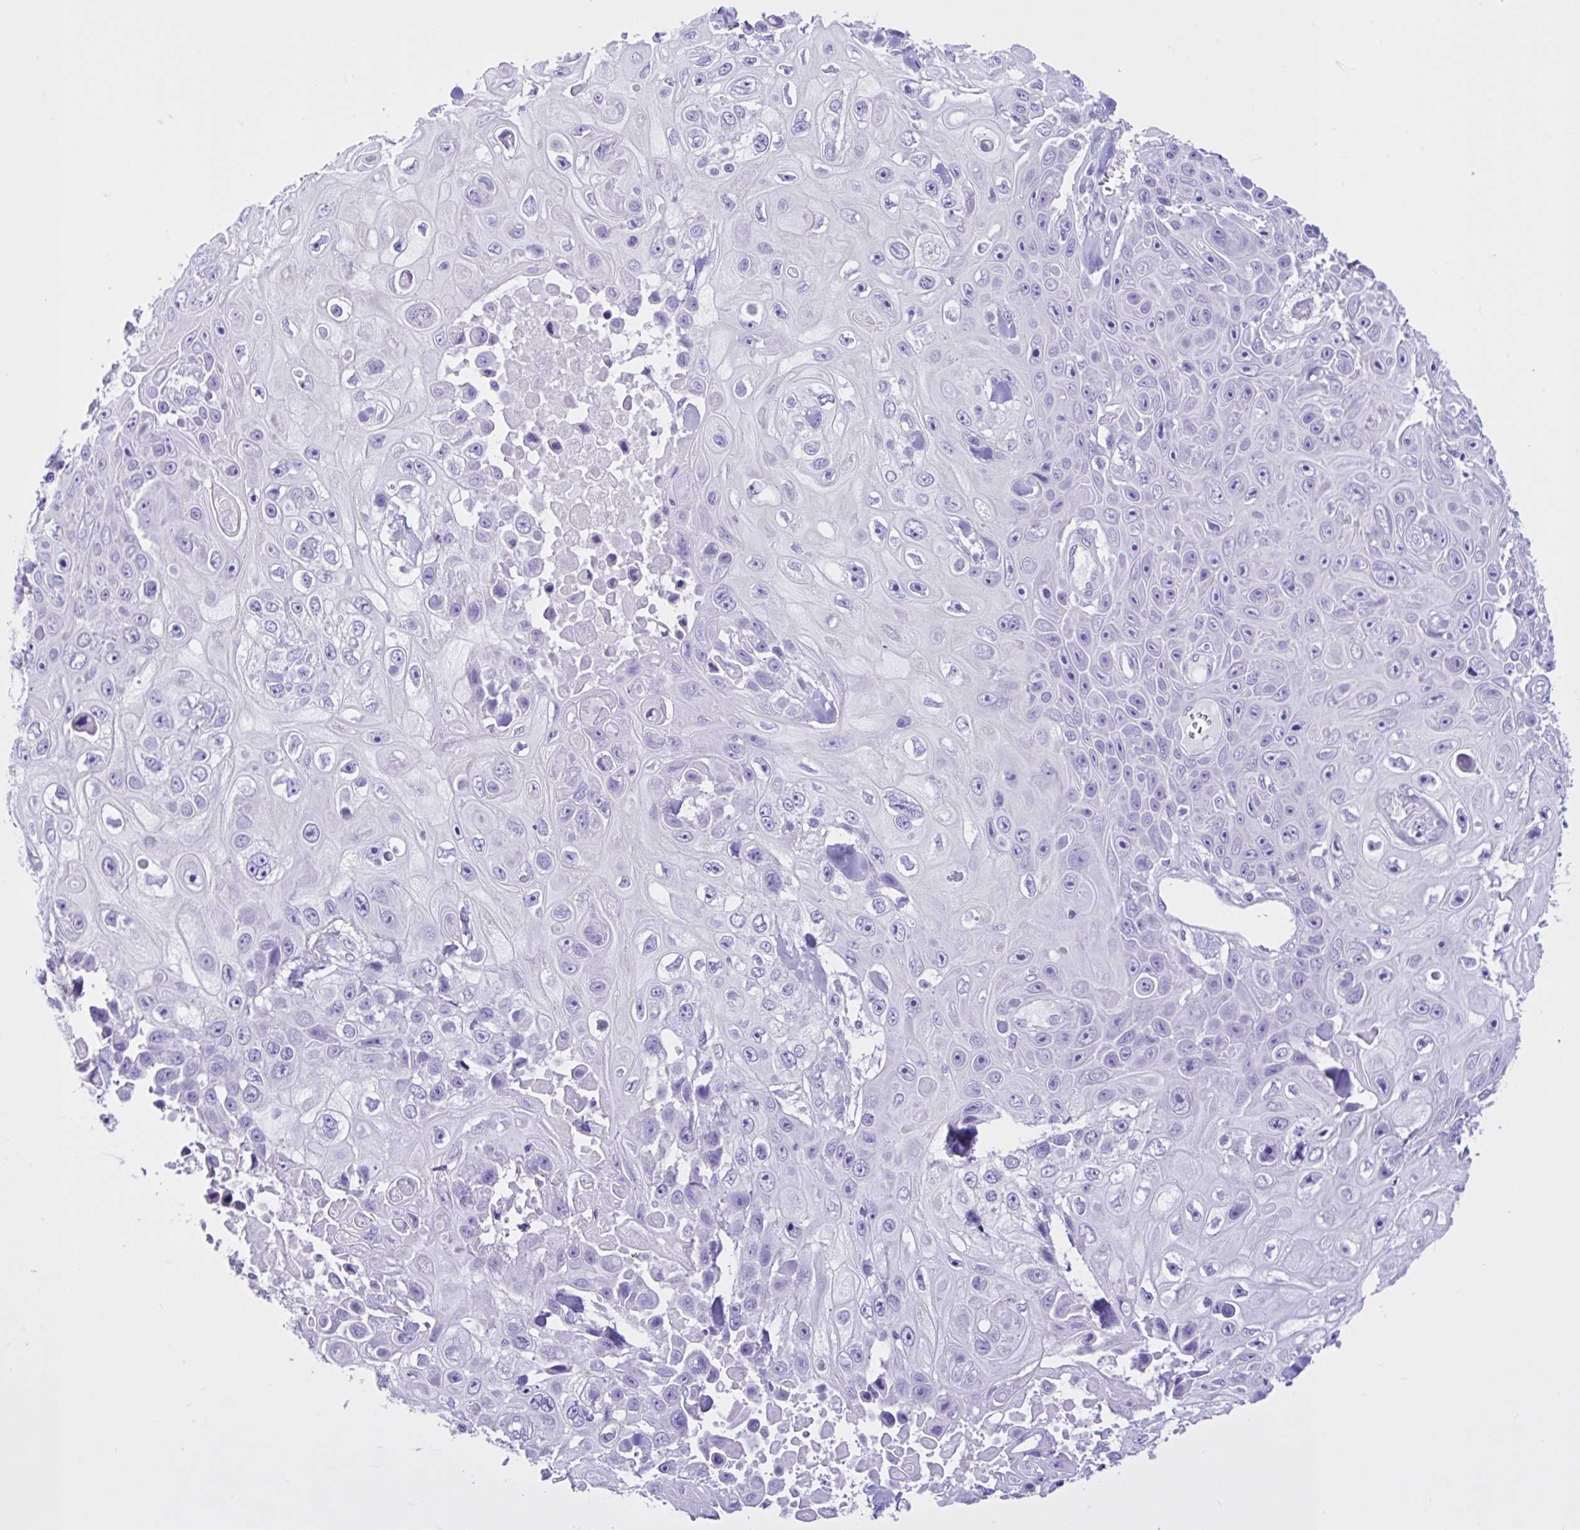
{"staining": {"intensity": "negative", "quantity": "none", "location": "none"}, "tissue": "skin cancer", "cell_type": "Tumor cells", "image_type": "cancer", "snomed": [{"axis": "morphology", "description": "Squamous cell carcinoma, NOS"}, {"axis": "topography", "description": "Skin"}], "caption": "Immunohistochemistry image of human squamous cell carcinoma (skin) stained for a protein (brown), which exhibits no positivity in tumor cells.", "gene": "CYP19A1", "patient": {"sex": "male", "age": 82}}